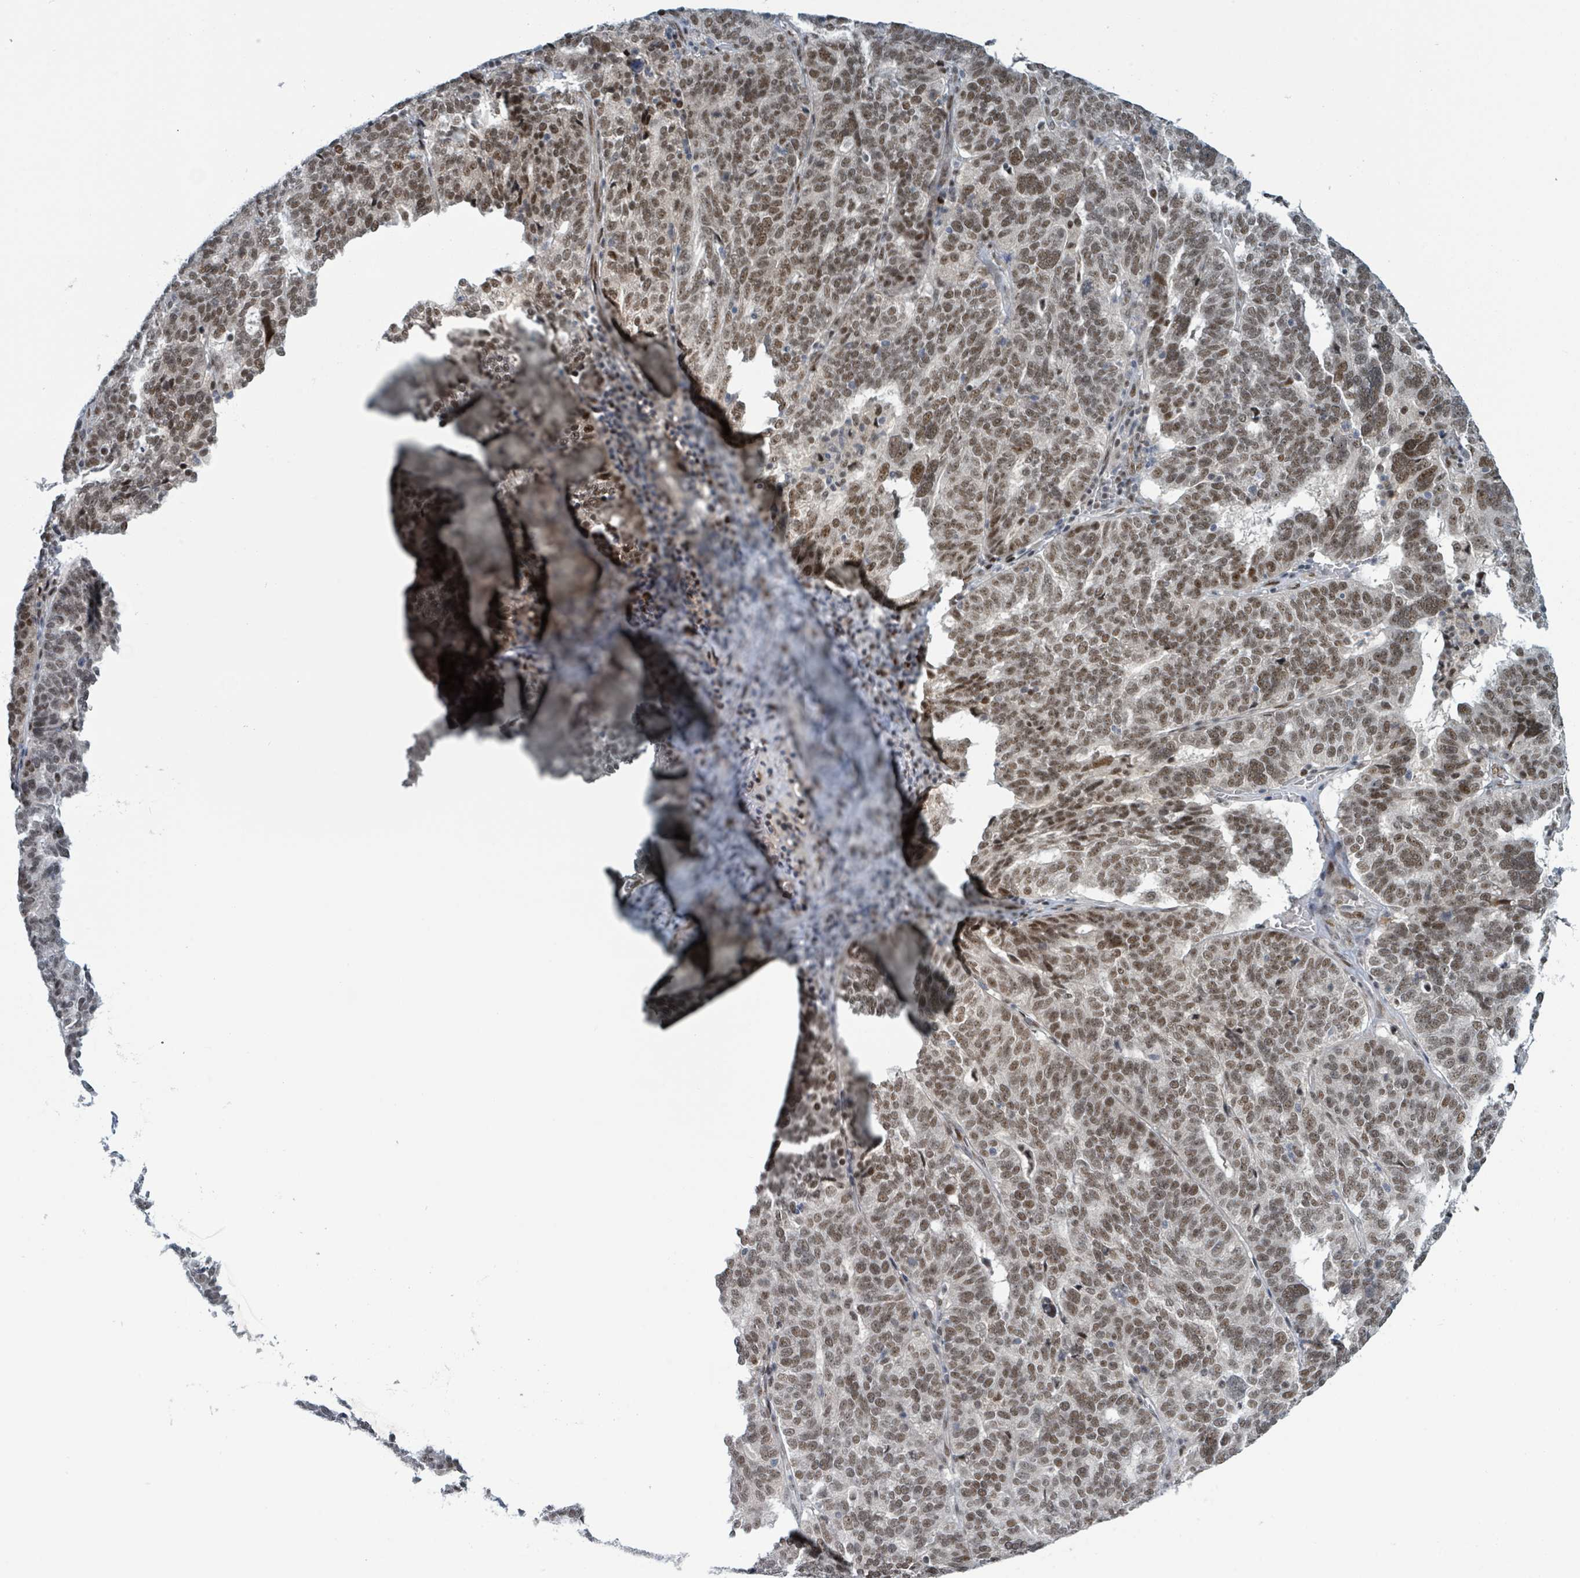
{"staining": {"intensity": "moderate", "quantity": ">75%", "location": "nuclear"}, "tissue": "ovarian cancer", "cell_type": "Tumor cells", "image_type": "cancer", "snomed": [{"axis": "morphology", "description": "Cystadenocarcinoma, serous, NOS"}, {"axis": "topography", "description": "Ovary"}], "caption": "The photomicrograph exhibits staining of serous cystadenocarcinoma (ovarian), revealing moderate nuclear protein expression (brown color) within tumor cells.", "gene": "KLF3", "patient": {"sex": "female", "age": 59}}